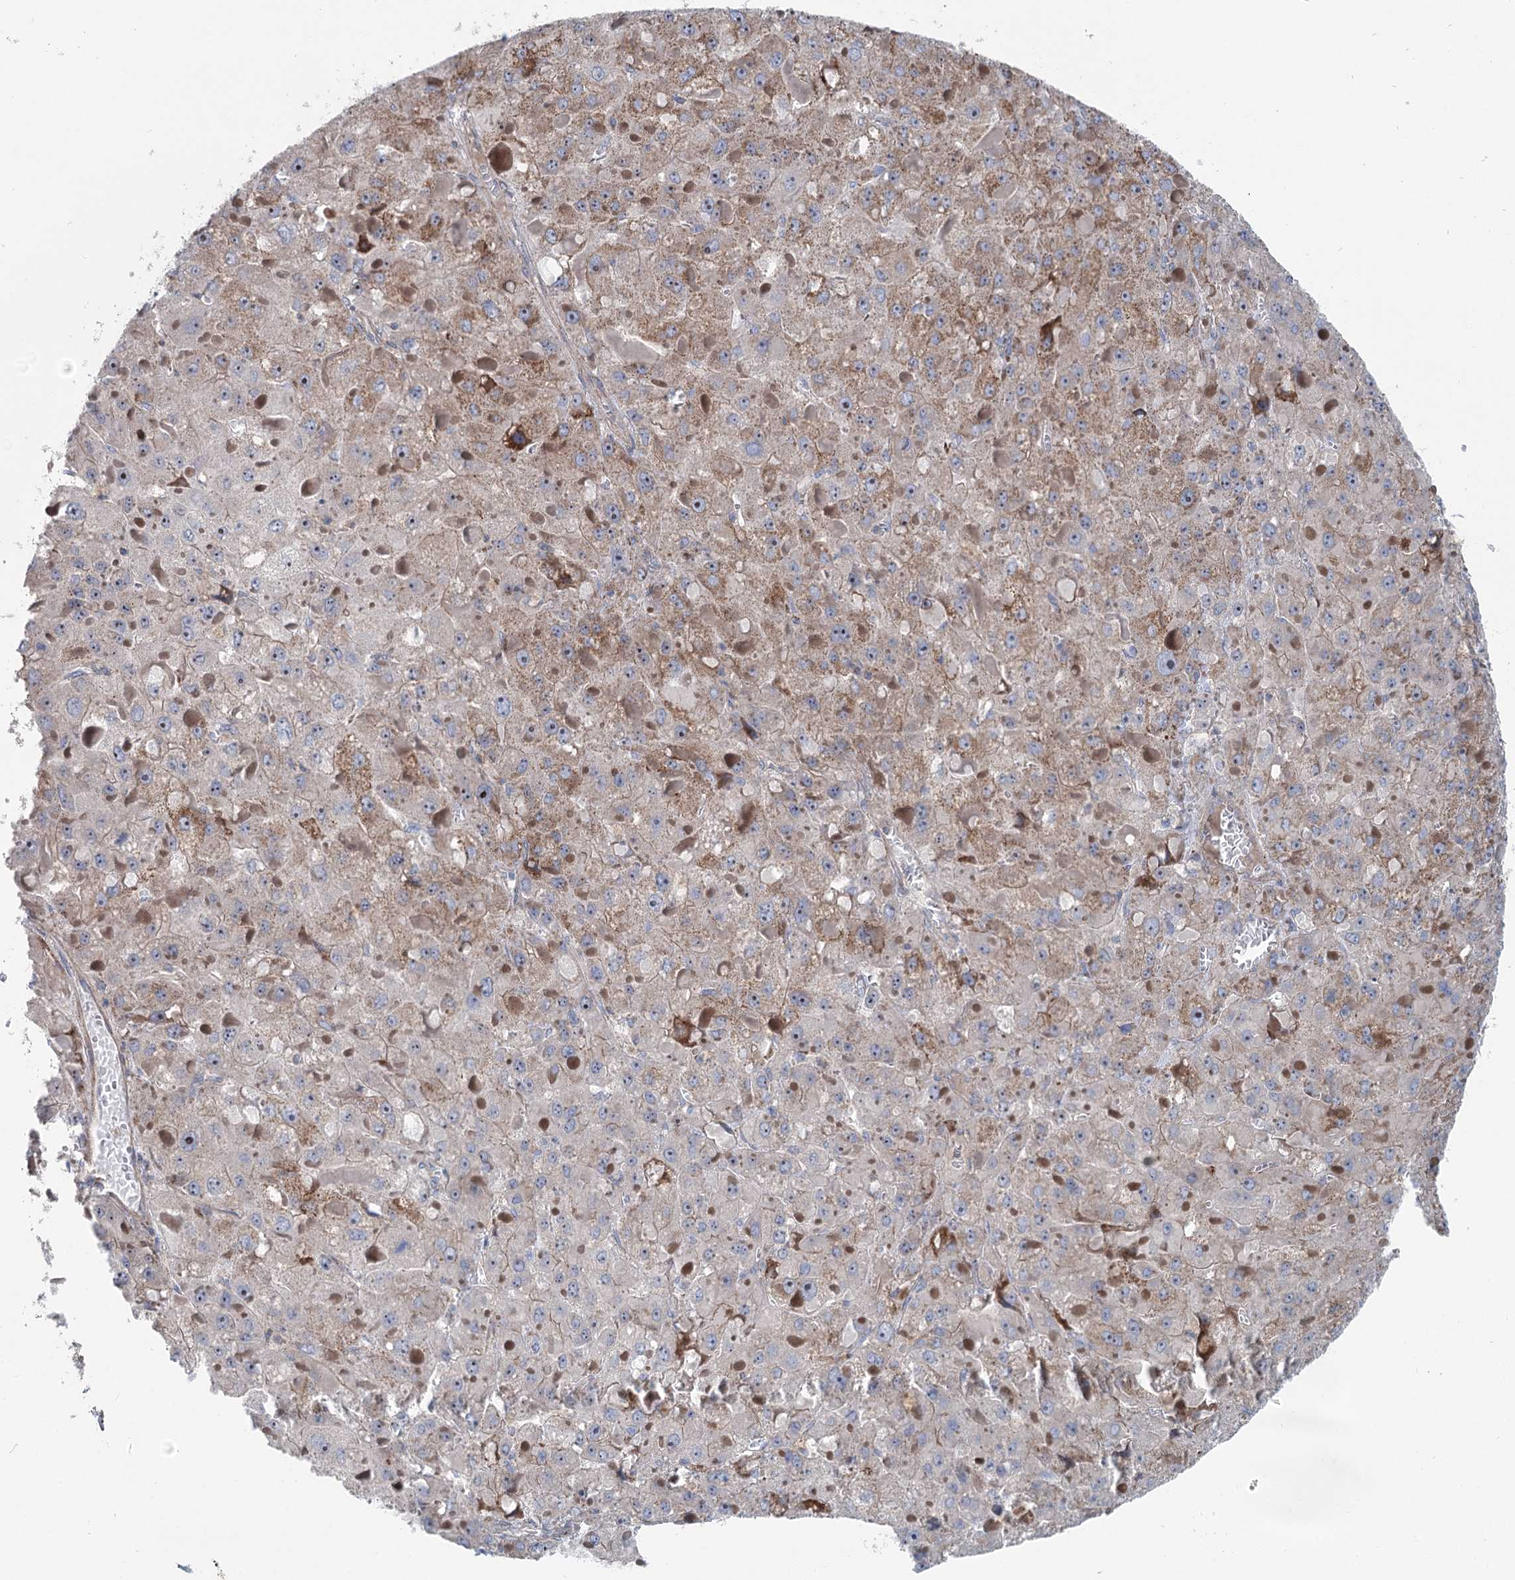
{"staining": {"intensity": "moderate", "quantity": "25%-75%", "location": "cytoplasmic/membranous"}, "tissue": "liver cancer", "cell_type": "Tumor cells", "image_type": "cancer", "snomed": [{"axis": "morphology", "description": "Carcinoma, Hepatocellular, NOS"}, {"axis": "topography", "description": "Liver"}], "caption": "DAB immunohistochemical staining of liver cancer shows moderate cytoplasmic/membranous protein staining in about 25%-75% of tumor cells. Immunohistochemistry stains the protein of interest in brown and the nuclei are stained blue.", "gene": "MARK2", "patient": {"sex": "female", "age": 73}}